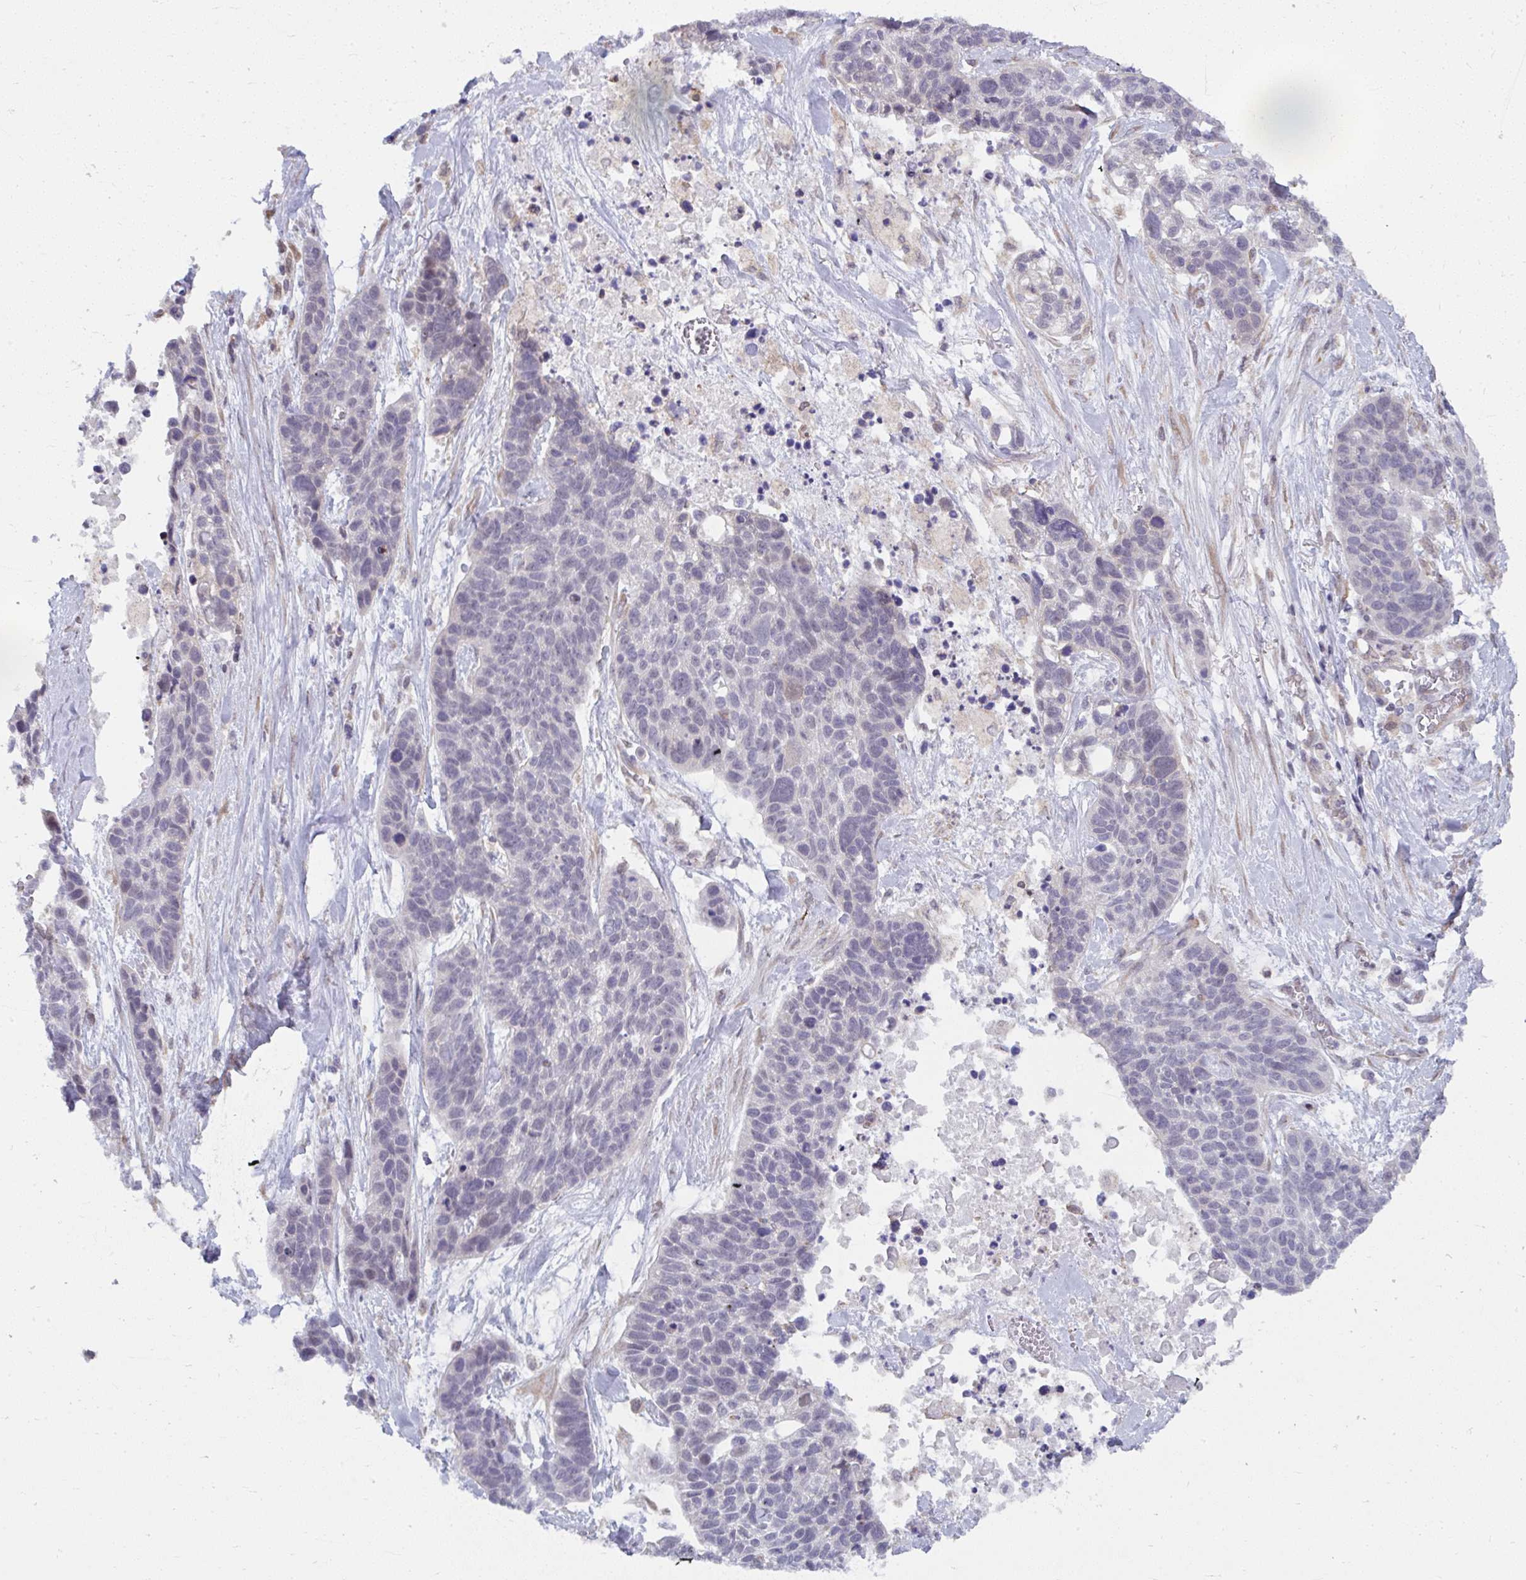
{"staining": {"intensity": "negative", "quantity": "none", "location": "none"}, "tissue": "lung cancer", "cell_type": "Tumor cells", "image_type": "cancer", "snomed": [{"axis": "morphology", "description": "Squamous cell carcinoma, NOS"}, {"axis": "topography", "description": "Lung"}], "caption": "An IHC histopathology image of lung cancer (squamous cell carcinoma) is shown. There is no staining in tumor cells of lung cancer (squamous cell carcinoma). (Stains: DAB (3,3'-diaminobenzidine) immunohistochemistry (IHC) with hematoxylin counter stain, Microscopy: brightfield microscopy at high magnification).", "gene": "NMNAT1", "patient": {"sex": "male", "age": 62}}